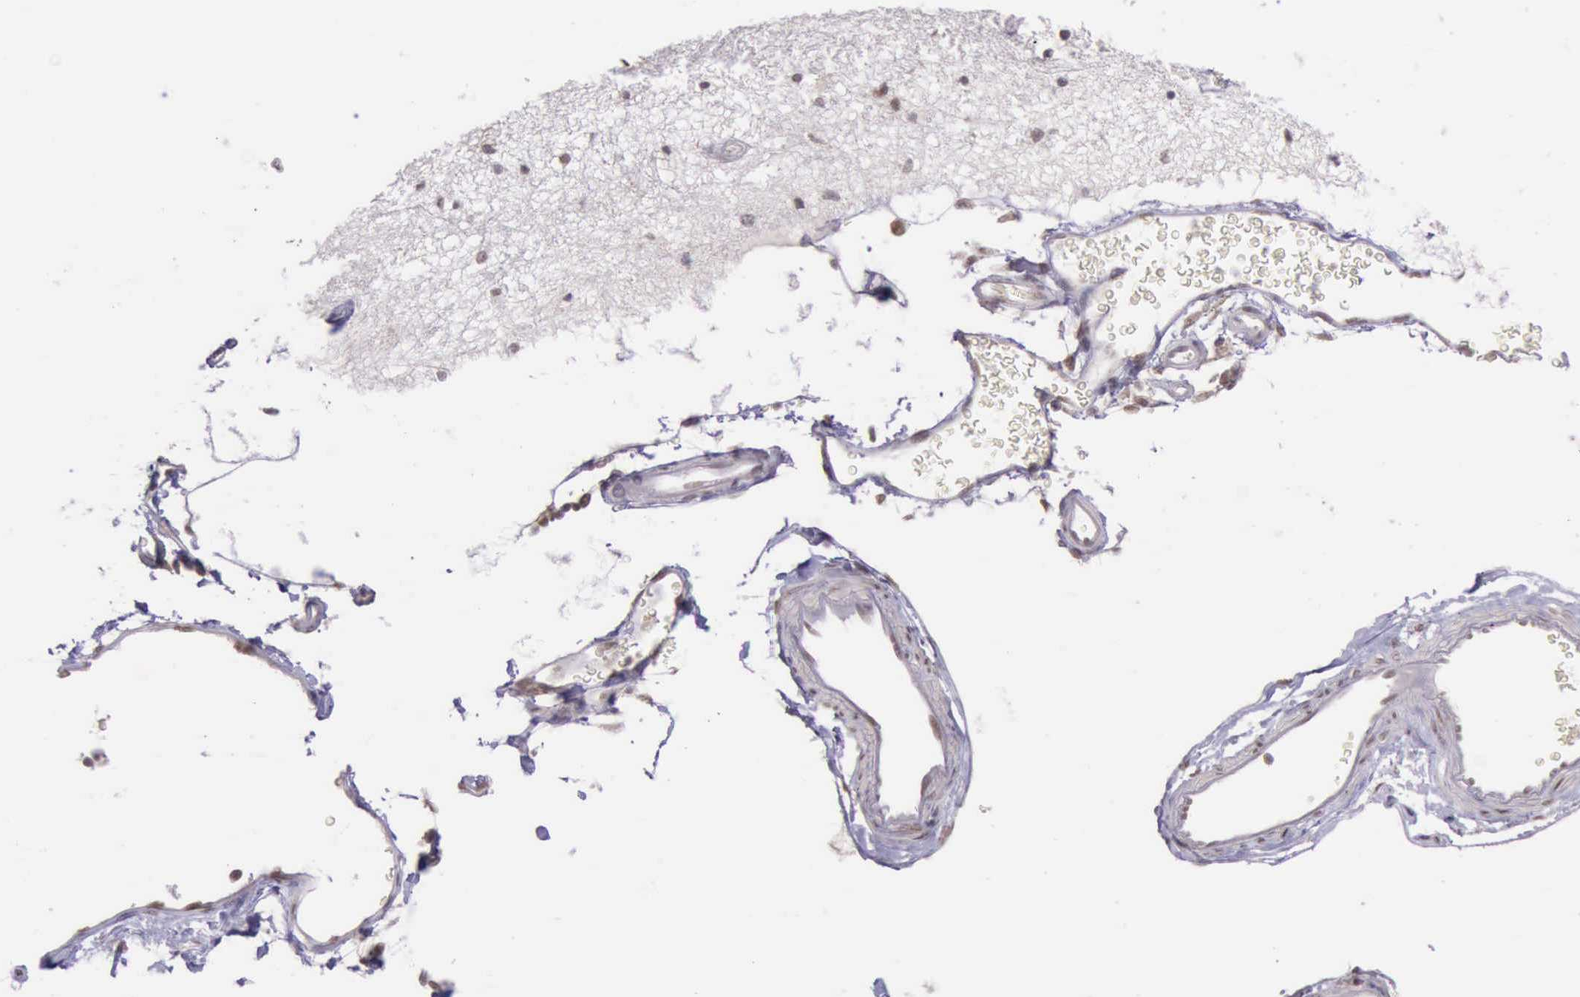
{"staining": {"intensity": "moderate", "quantity": ">75%", "location": "nuclear"}, "tissue": "hippocampus", "cell_type": "Glial cells", "image_type": "normal", "snomed": [{"axis": "morphology", "description": "Normal tissue, NOS"}, {"axis": "topography", "description": "Hippocampus"}], "caption": "Immunohistochemistry (IHC) (DAB) staining of normal hippocampus reveals moderate nuclear protein staining in about >75% of glial cells. Ihc stains the protein of interest in brown and the nuclei are stained blue.", "gene": "PRPF39", "patient": {"sex": "female", "age": 54}}